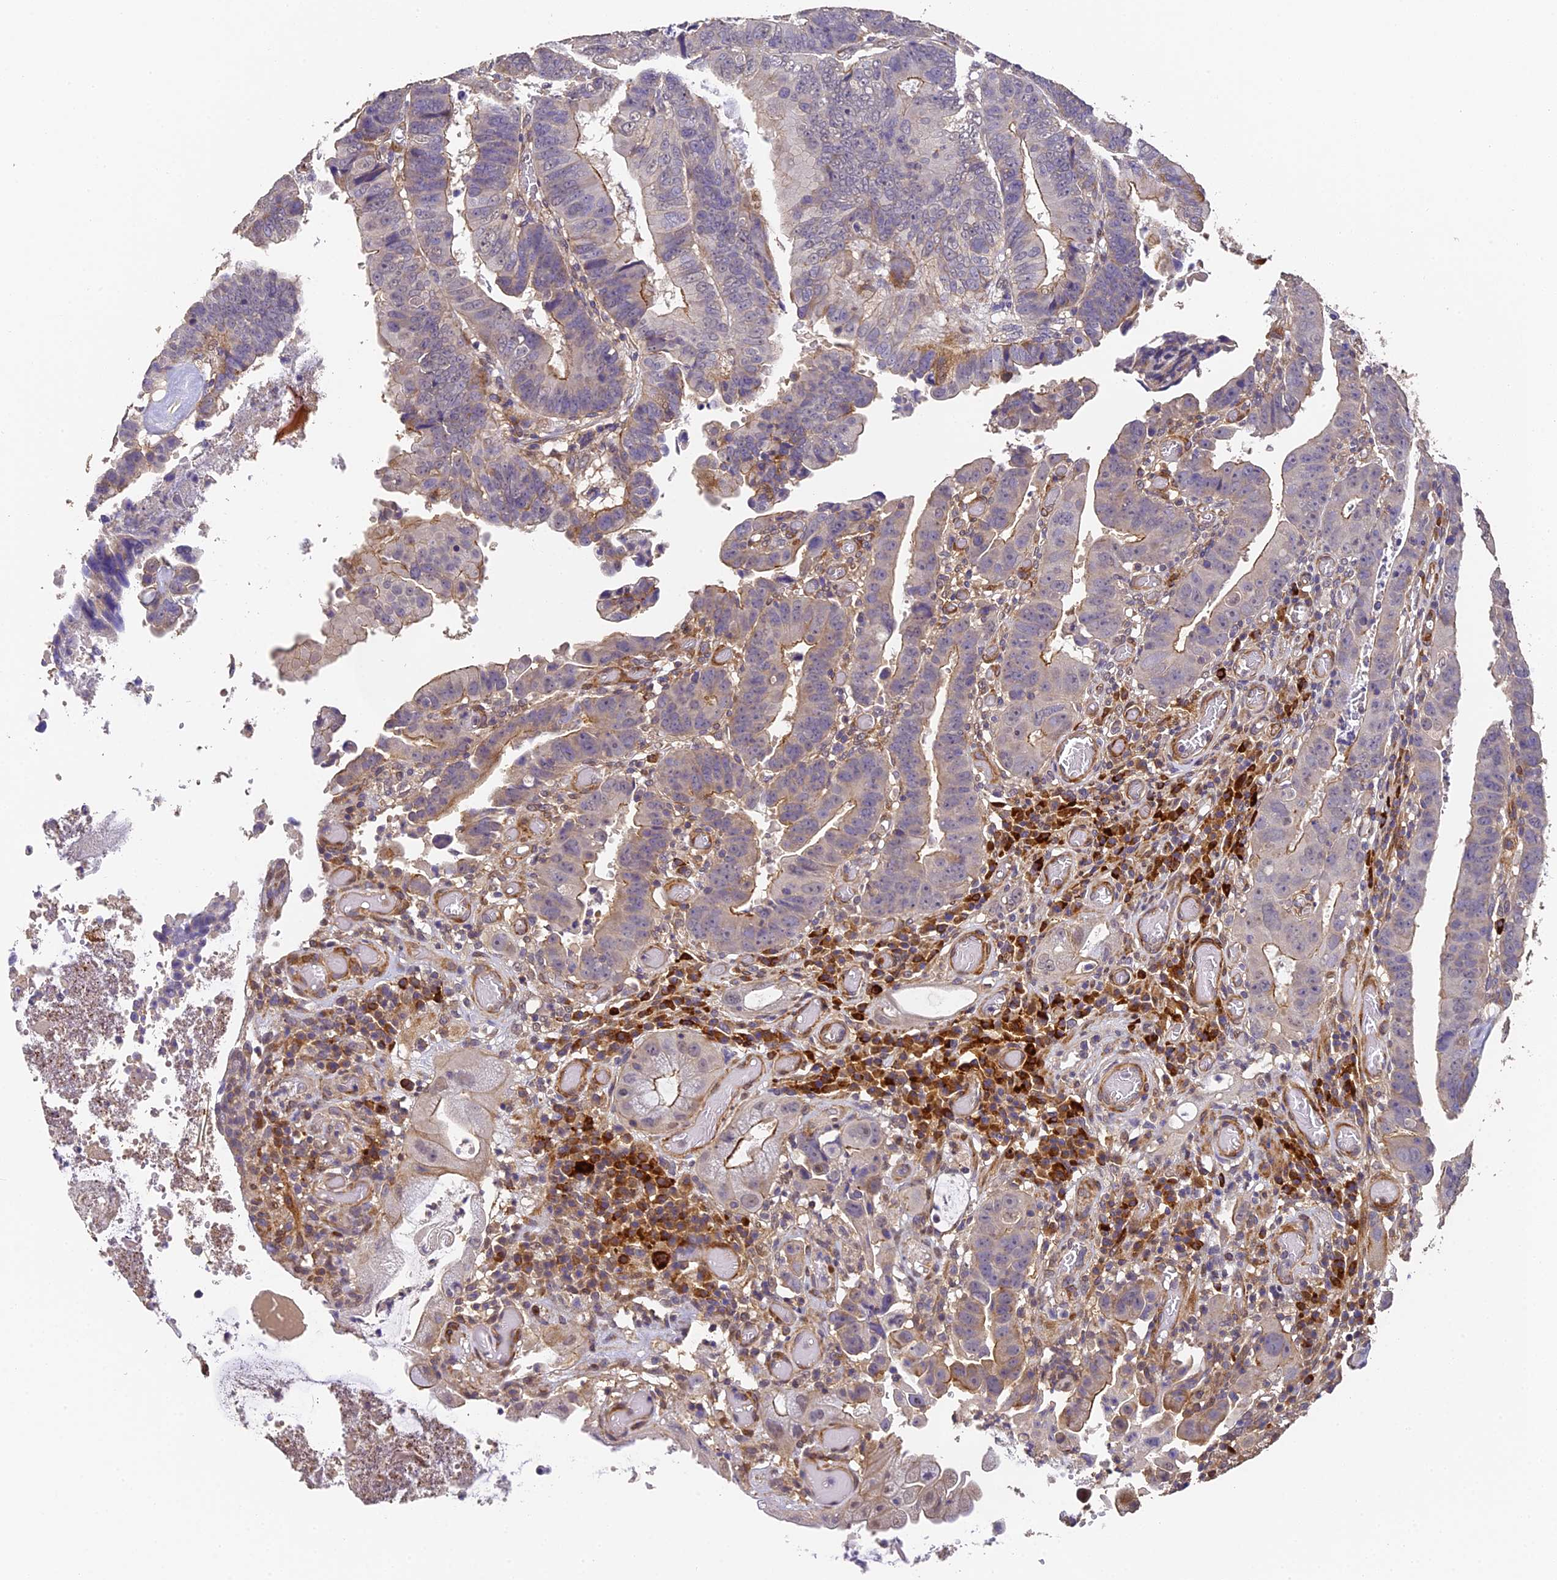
{"staining": {"intensity": "moderate", "quantity": "<25%", "location": "cytoplasmic/membranous"}, "tissue": "colorectal cancer", "cell_type": "Tumor cells", "image_type": "cancer", "snomed": [{"axis": "morphology", "description": "Normal tissue, NOS"}, {"axis": "morphology", "description": "Adenocarcinoma, NOS"}, {"axis": "topography", "description": "Rectum"}], "caption": "DAB (3,3'-diaminobenzidine) immunohistochemical staining of human colorectal cancer displays moderate cytoplasmic/membranous protein expression in about <25% of tumor cells.", "gene": "SLC11A1", "patient": {"sex": "female", "age": 65}}